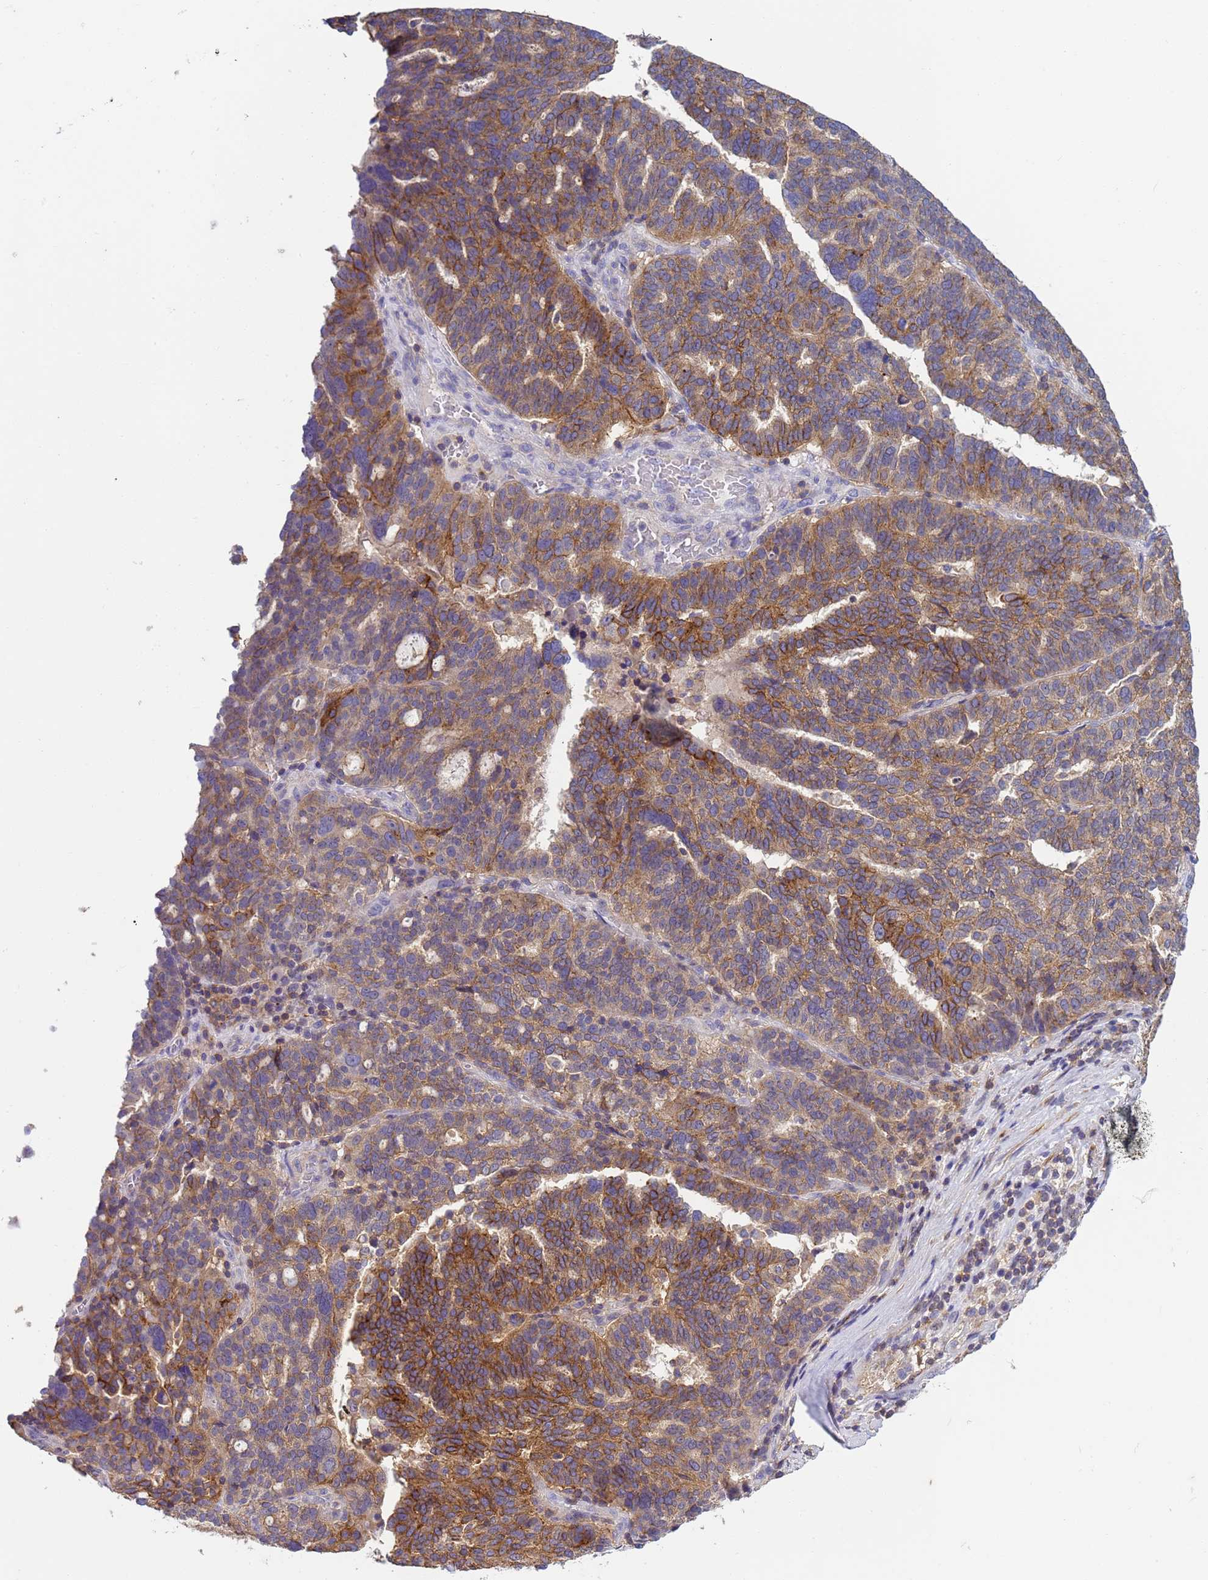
{"staining": {"intensity": "moderate", "quantity": ">75%", "location": "cytoplasmic/membranous"}, "tissue": "ovarian cancer", "cell_type": "Tumor cells", "image_type": "cancer", "snomed": [{"axis": "morphology", "description": "Cystadenocarcinoma, serous, NOS"}, {"axis": "topography", "description": "Ovary"}], "caption": "IHC photomicrograph of human ovarian cancer (serous cystadenocarcinoma) stained for a protein (brown), which displays medium levels of moderate cytoplasmic/membranous expression in approximately >75% of tumor cells.", "gene": "KLHL13", "patient": {"sex": "female", "age": 59}}